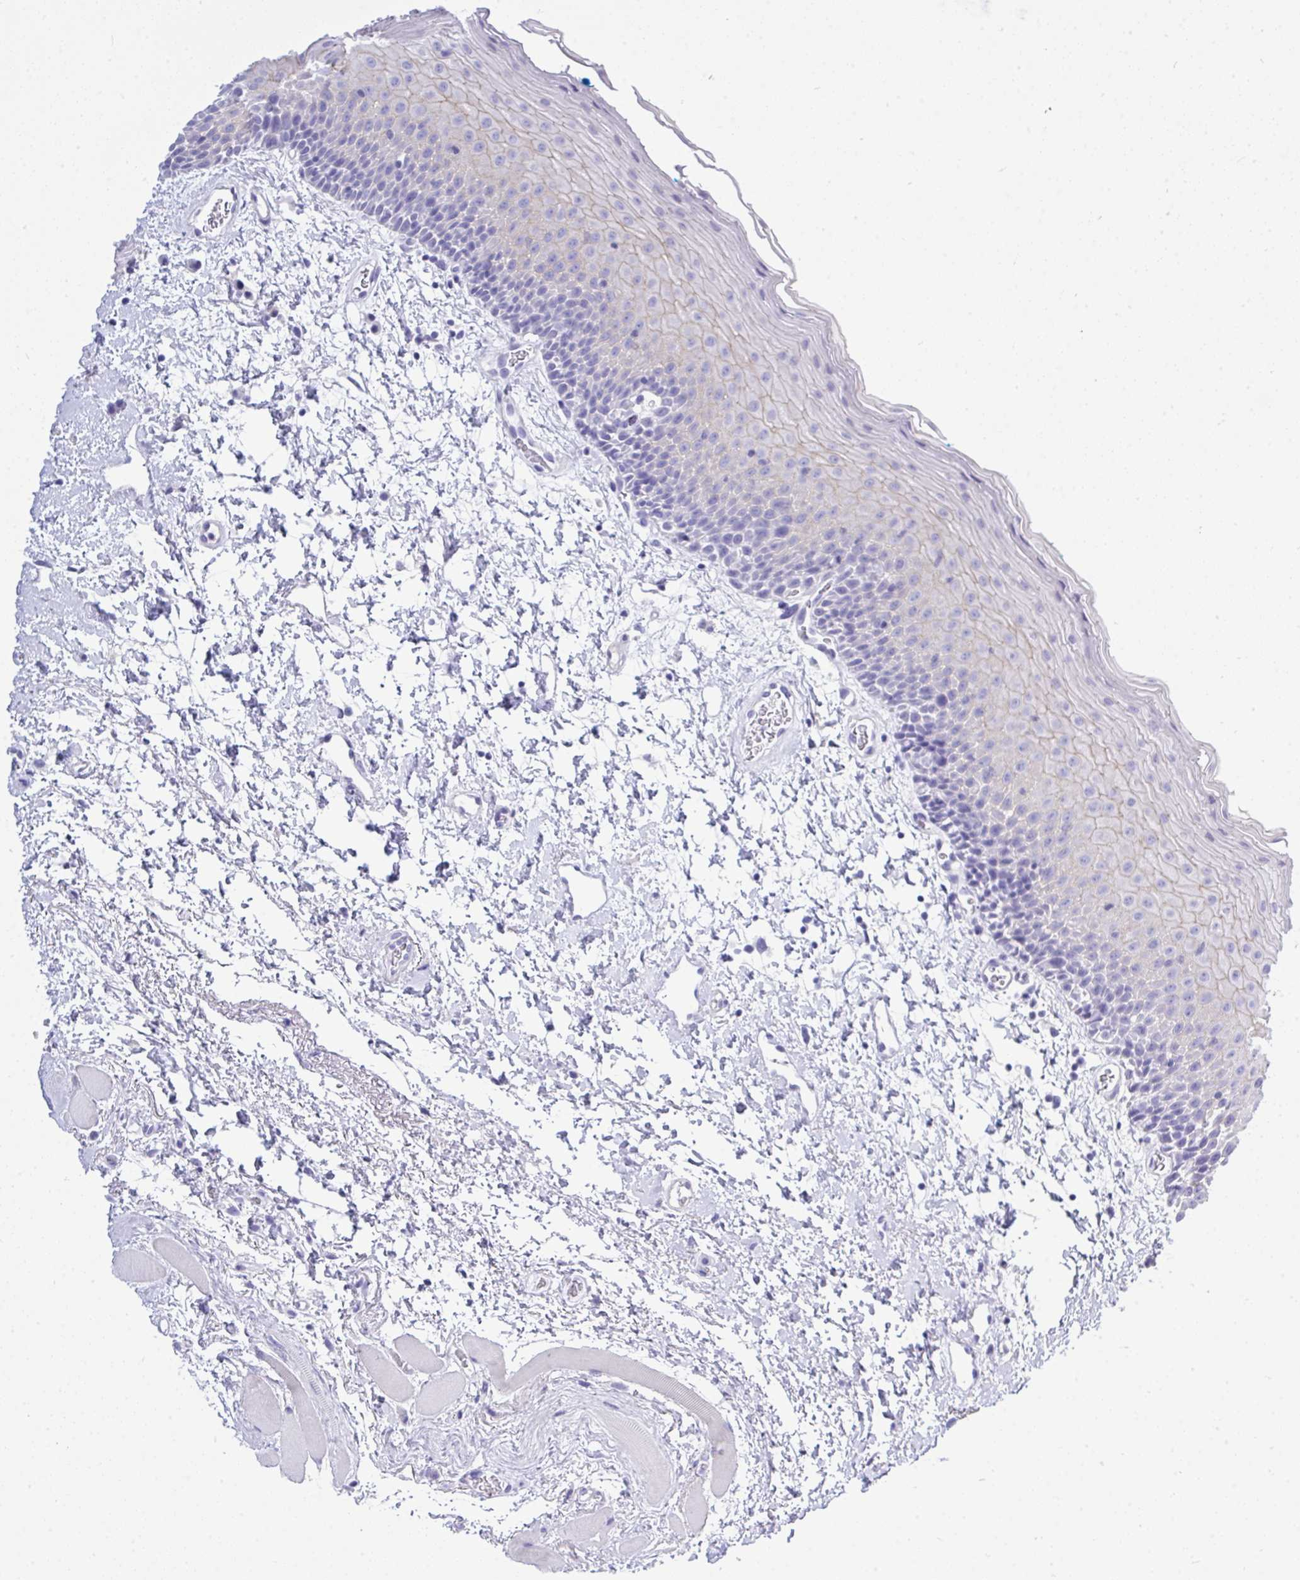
{"staining": {"intensity": "negative", "quantity": "none", "location": "none"}, "tissue": "oral mucosa", "cell_type": "Squamous epithelial cells", "image_type": "normal", "snomed": [{"axis": "morphology", "description": "Normal tissue, NOS"}, {"axis": "topography", "description": "Oral tissue"}], "caption": "The photomicrograph exhibits no staining of squamous epithelial cells in benign oral mucosa.", "gene": "GLB1L2", "patient": {"sex": "female", "age": 82}}